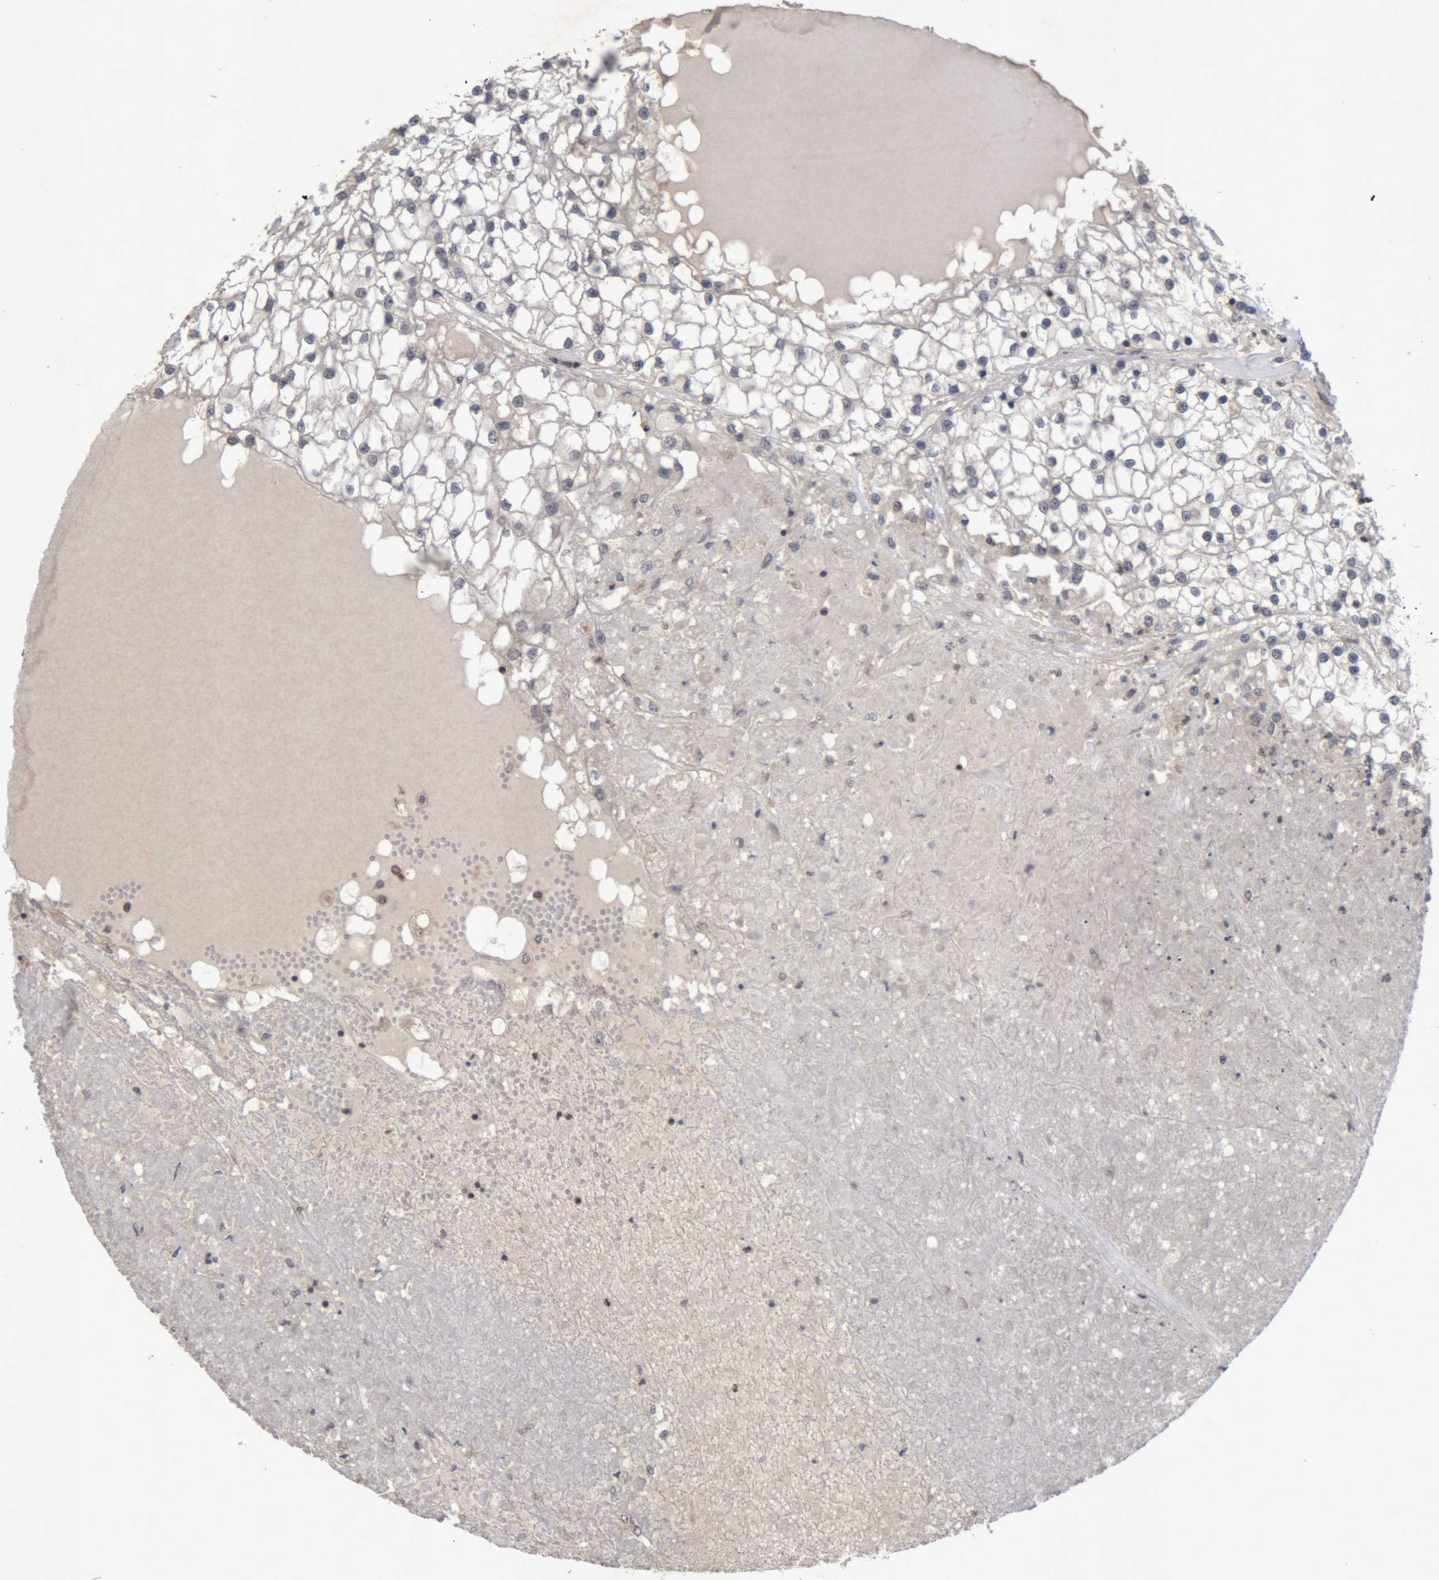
{"staining": {"intensity": "negative", "quantity": "none", "location": "none"}, "tissue": "renal cancer", "cell_type": "Tumor cells", "image_type": "cancer", "snomed": [{"axis": "morphology", "description": "Adenocarcinoma, NOS"}, {"axis": "topography", "description": "Kidney"}], "caption": "Renal cancer (adenocarcinoma) was stained to show a protein in brown. There is no significant positivity in tumor cells. (Immunohistochemistry (ihc), brightfield microscopy, high magnification).", "gene": "NFATC2", "patient": {"sex": "male", "age": 68}}